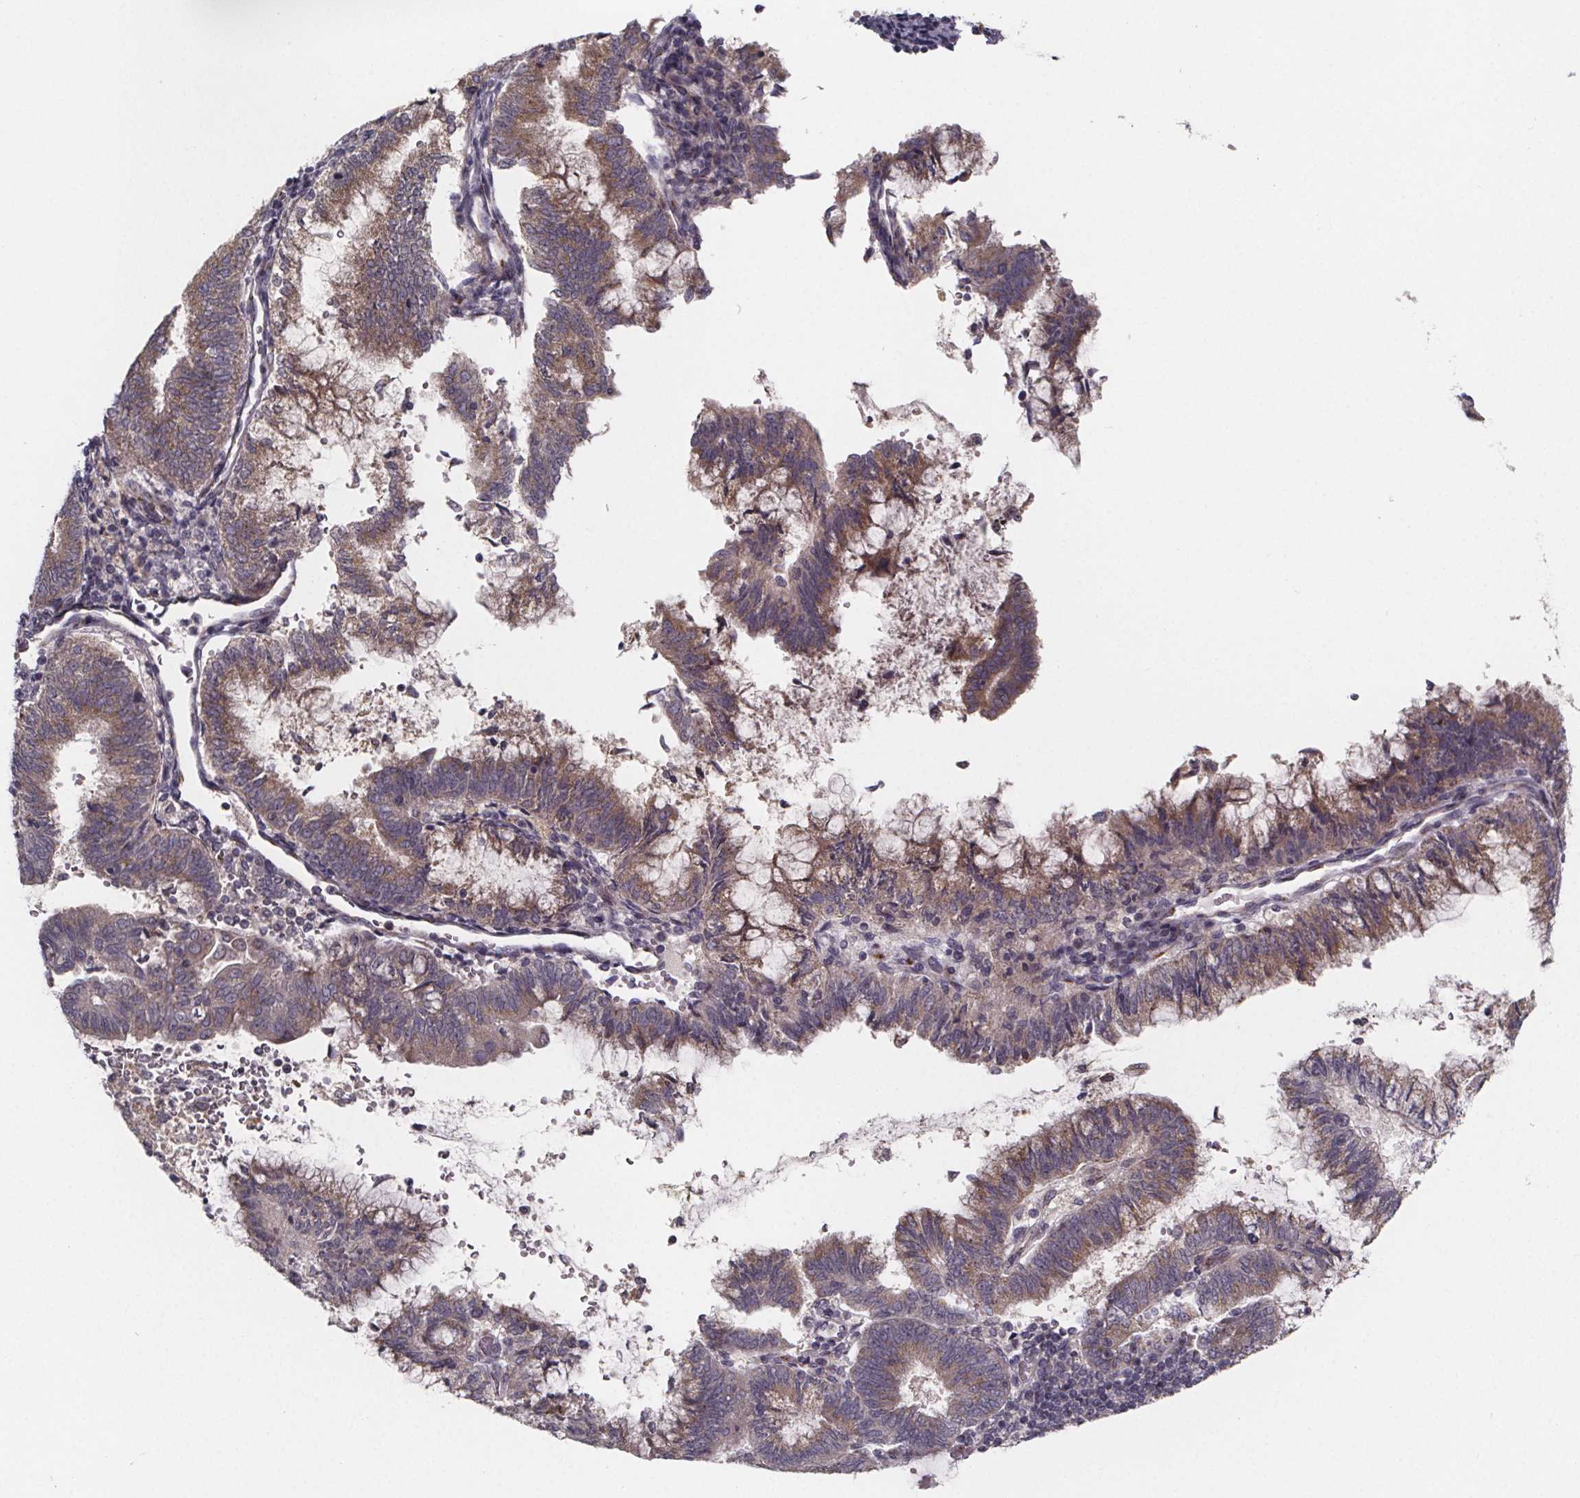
{"staining": {"intensity": "moderate", "quantity": "25%-75%", "location": "cytoplasmic/membranous"}, "tissue": "endometrial cancer", "cell_type": "Tumor cells", "image_type": "cancer", "snomed": [{"axis": "morphology", "description": "Adenocarcinoma, NOS"}, {"axis": "topography", "description": "Endometrium"}], "caption": "Protein expression analysis of human endometrial adenocarcinoma reveals moderate cytoplasmic/membranous staining in approximately 25%-75% of tumor cells.", "gene": "NDST1", "patient": {"sex": "female", "age": 65}}